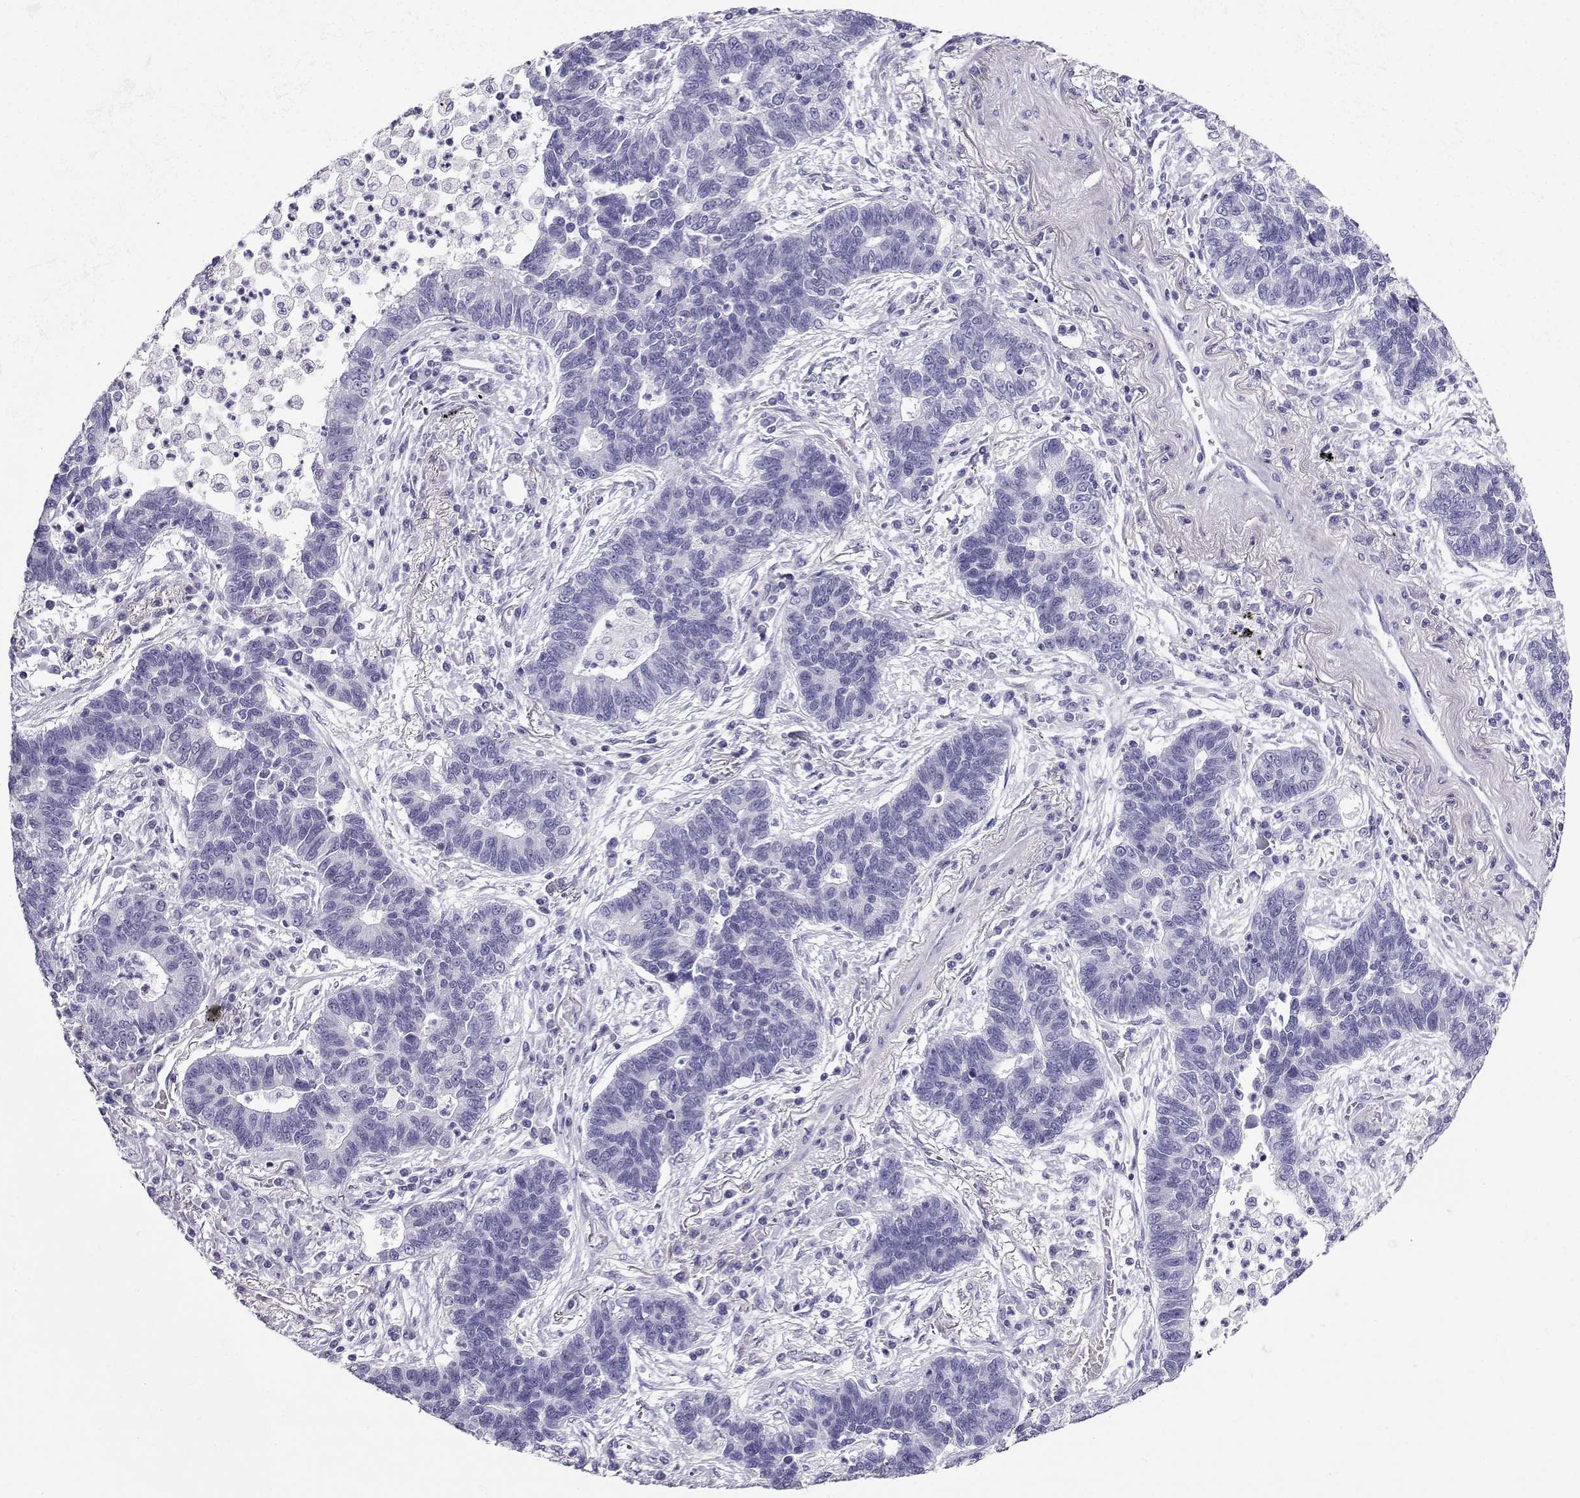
{"staining": {"intensity": "negative", "quantity": "none", "location": "none"}, "tissue": "lung cancer", "cell_type": "Tumor cells", "image_type": "cancer", "snomed": [{"axis": "morphology", "description": "Adenocarcinoma, NOS"}, {"axis": "topography", "description": "Lung"}], "caption": "Image shows no significant protein expression in tumor cells of lung cancer (adenocarcinoma).", "gene": "CD109", "patient": {"sex": "female", "age": 57}}